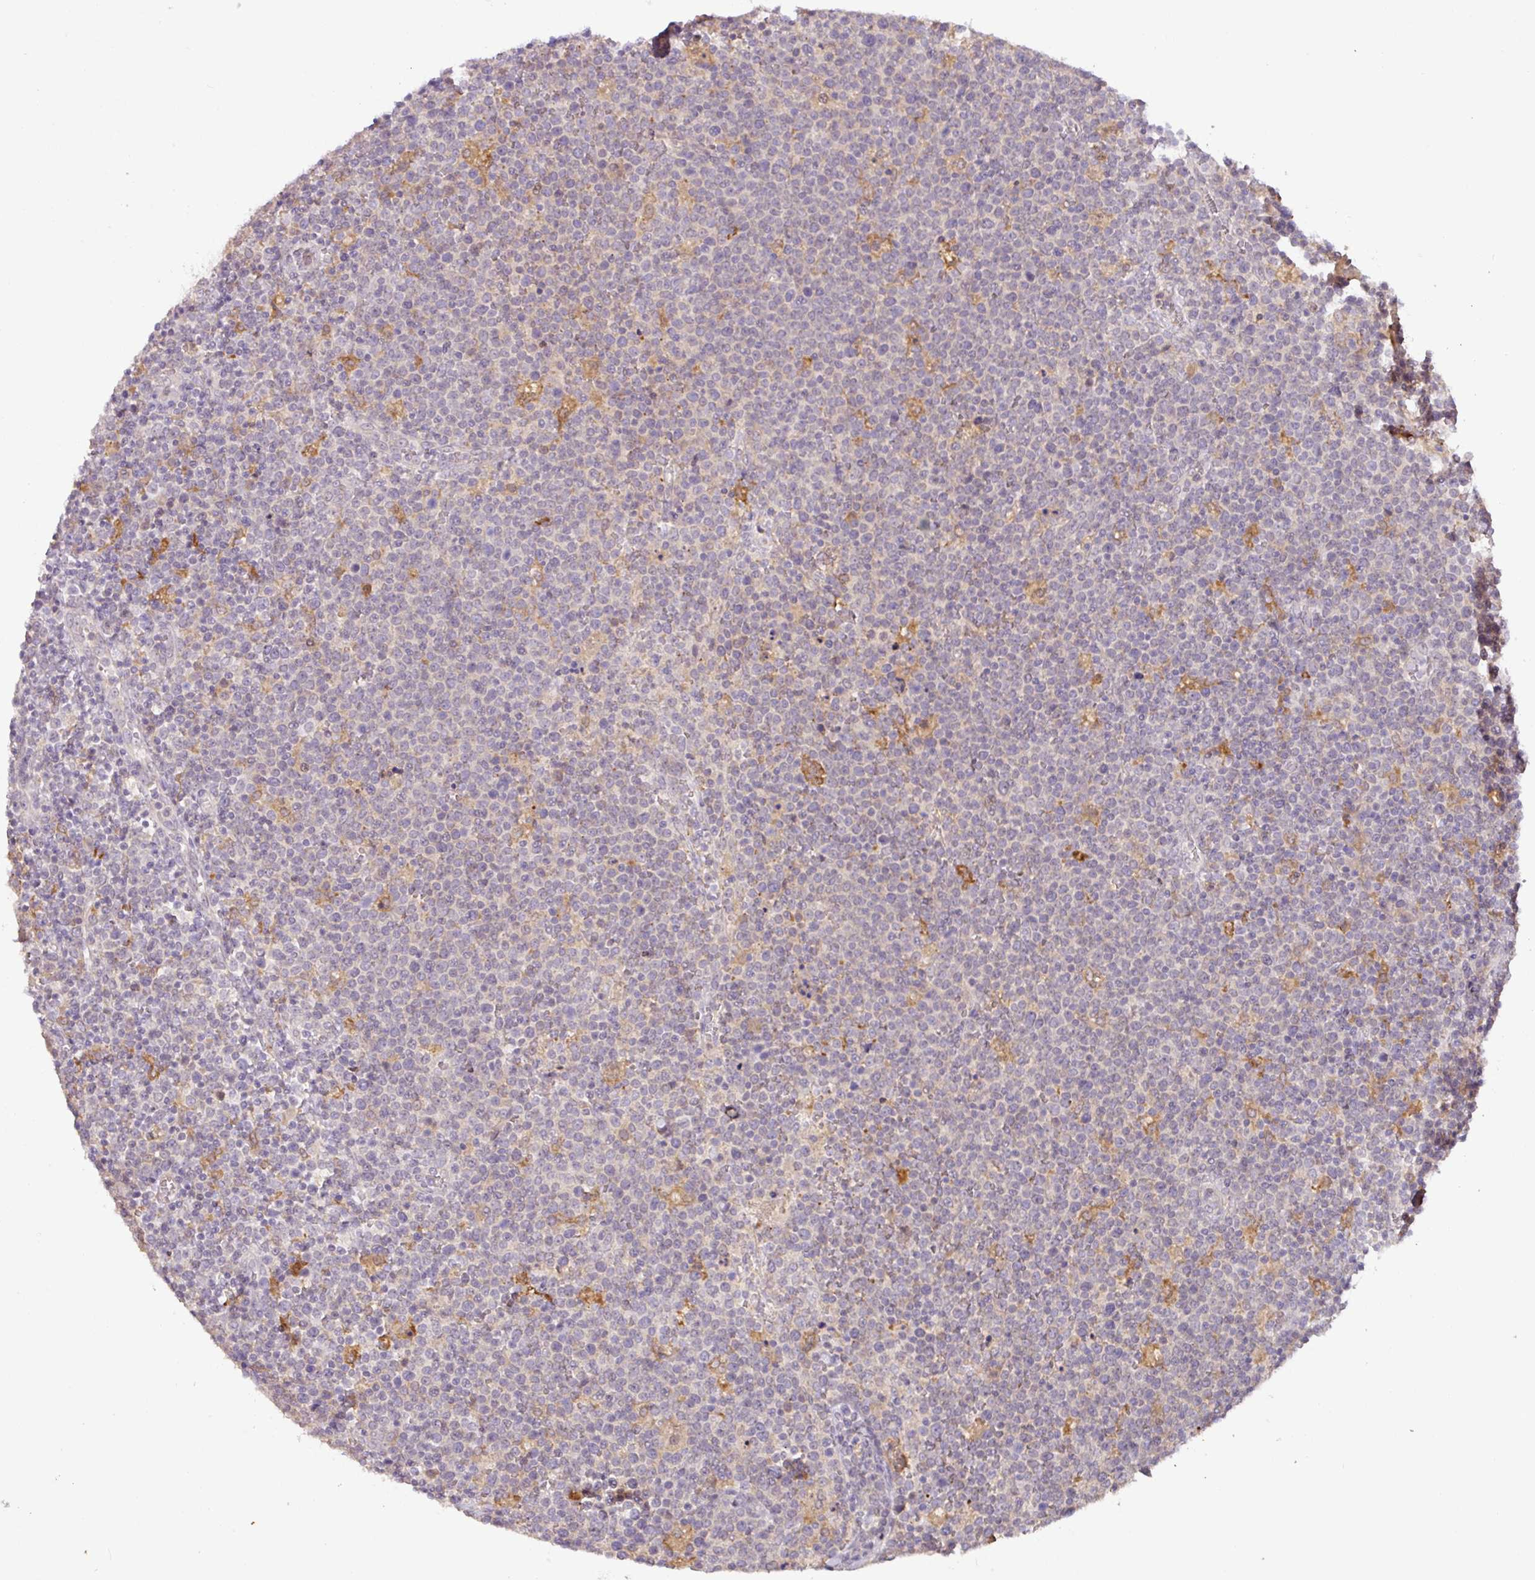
{"staining": {"intensity": "negative", "quantity": "none", "location": "none"}, "tissue": "lymphoma", "cell_type": "Tumor cells", "image_type": "cancer", "snomed": [{"axis": "morphology", "description": "Malignant lymphoma, non-Hodgkin's type, High grade"}, {"axis": "topography", "description": "Lymph node"}], "caption": "There is no significant positivity in tumor cells of high-grade malignant lymphoma, non-Hodgkin's type.", "gene": "GCNT7", "patient": {"sex": "male", "age": 61}}